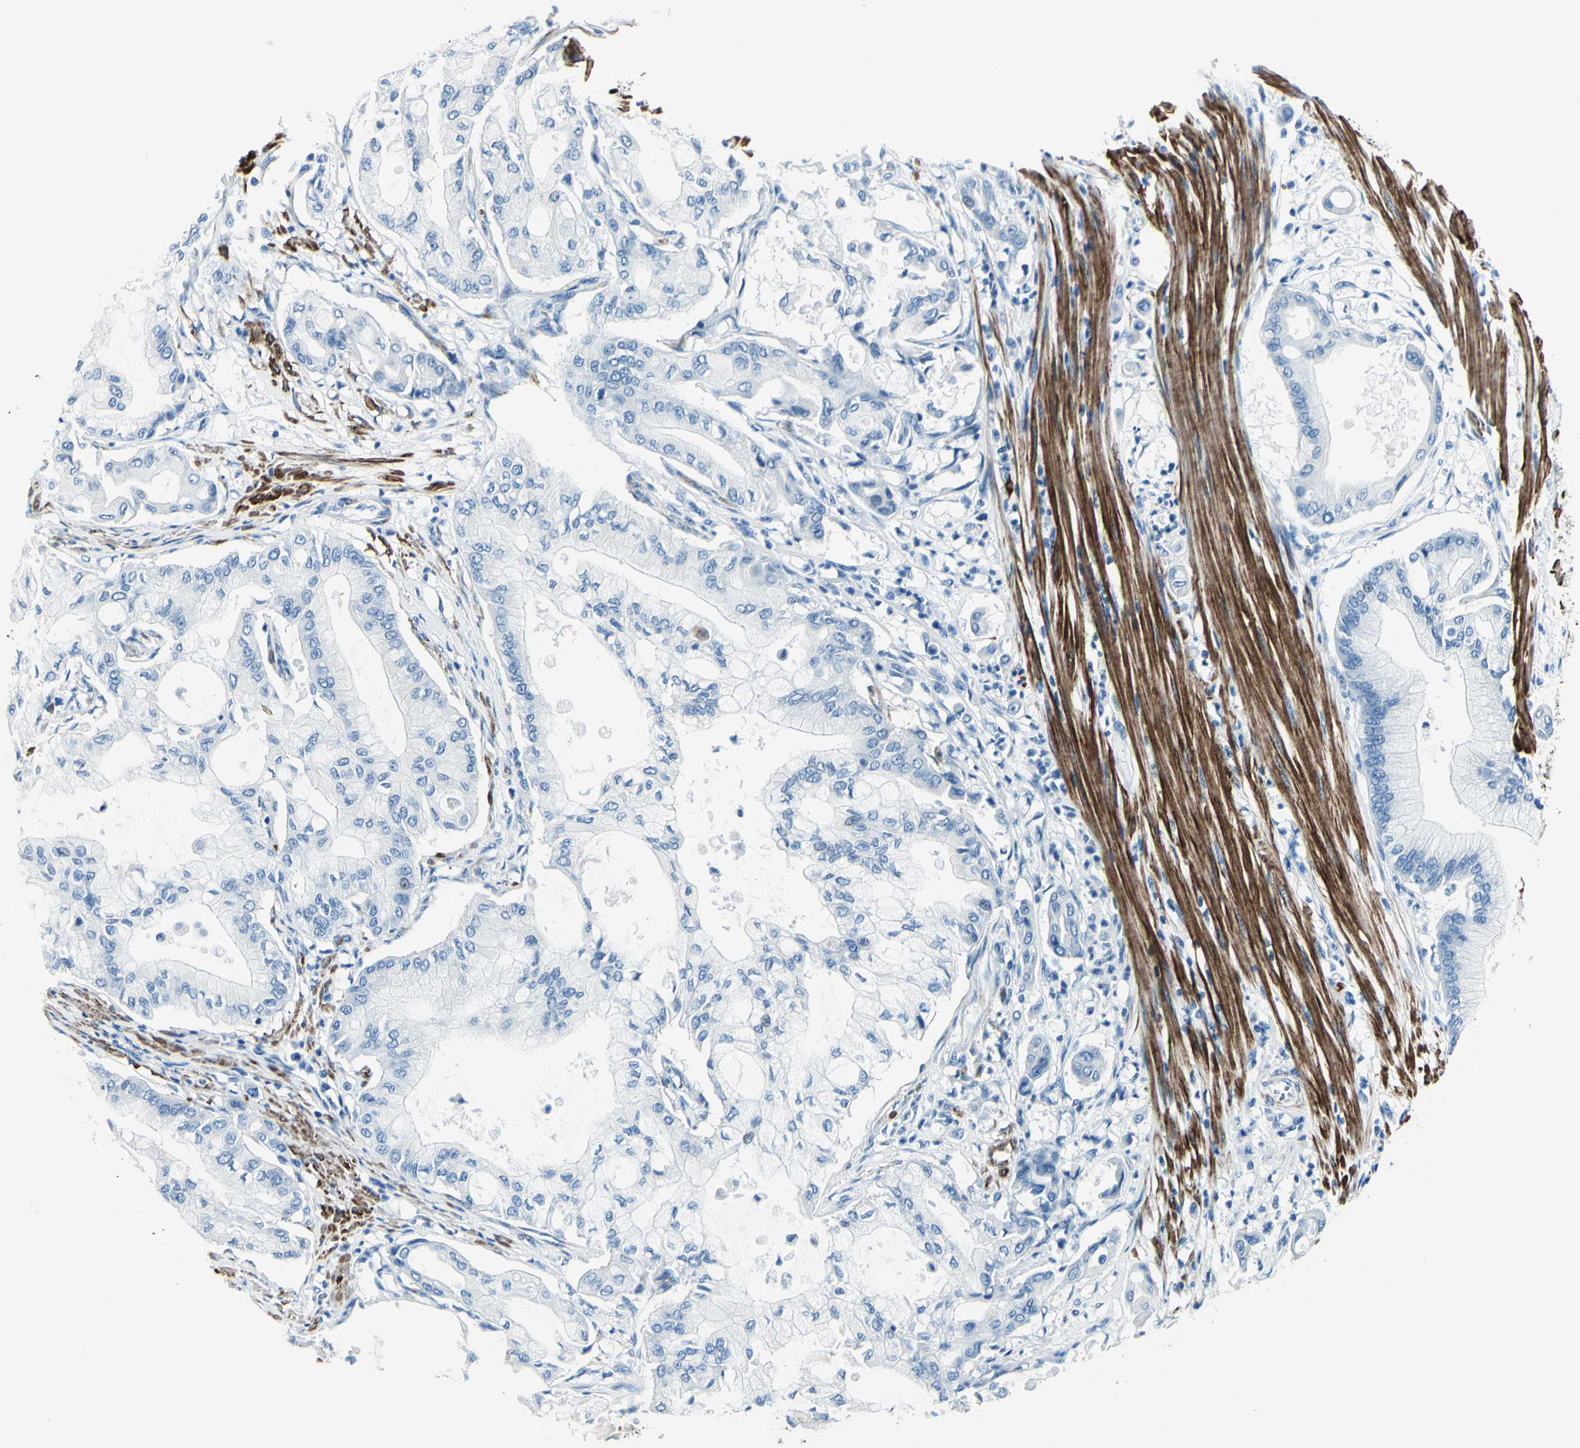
{"staining": {"intensity": "negative", "quantity": "none", "location": "none"}, "tissue": "pancreatic cancer", "cell_type": "Tumor cells", "image_type": "cancer", "snomed": [{"axis": "morphology", "description": "Adenocarcinoma, NOS"}, {"axis": "morphology", "description": "Adenocarcinoma, metastatic, NOS"}, {"axis": "topography", "description": "Lymph node"}, {"axis": "topography", "description": "Pancreas"}, {"axis": "topography", "description": "Duodenum"}], "caption": "There is no significant expression in tumor cells of pancreatic cancer (metastatic adenocarcinoma). (Immunohistochemistry (ihc), brightfield microscopy, high magnification).", "gene": "CDH15", "patient": {"sex": "female", "age": 64}}